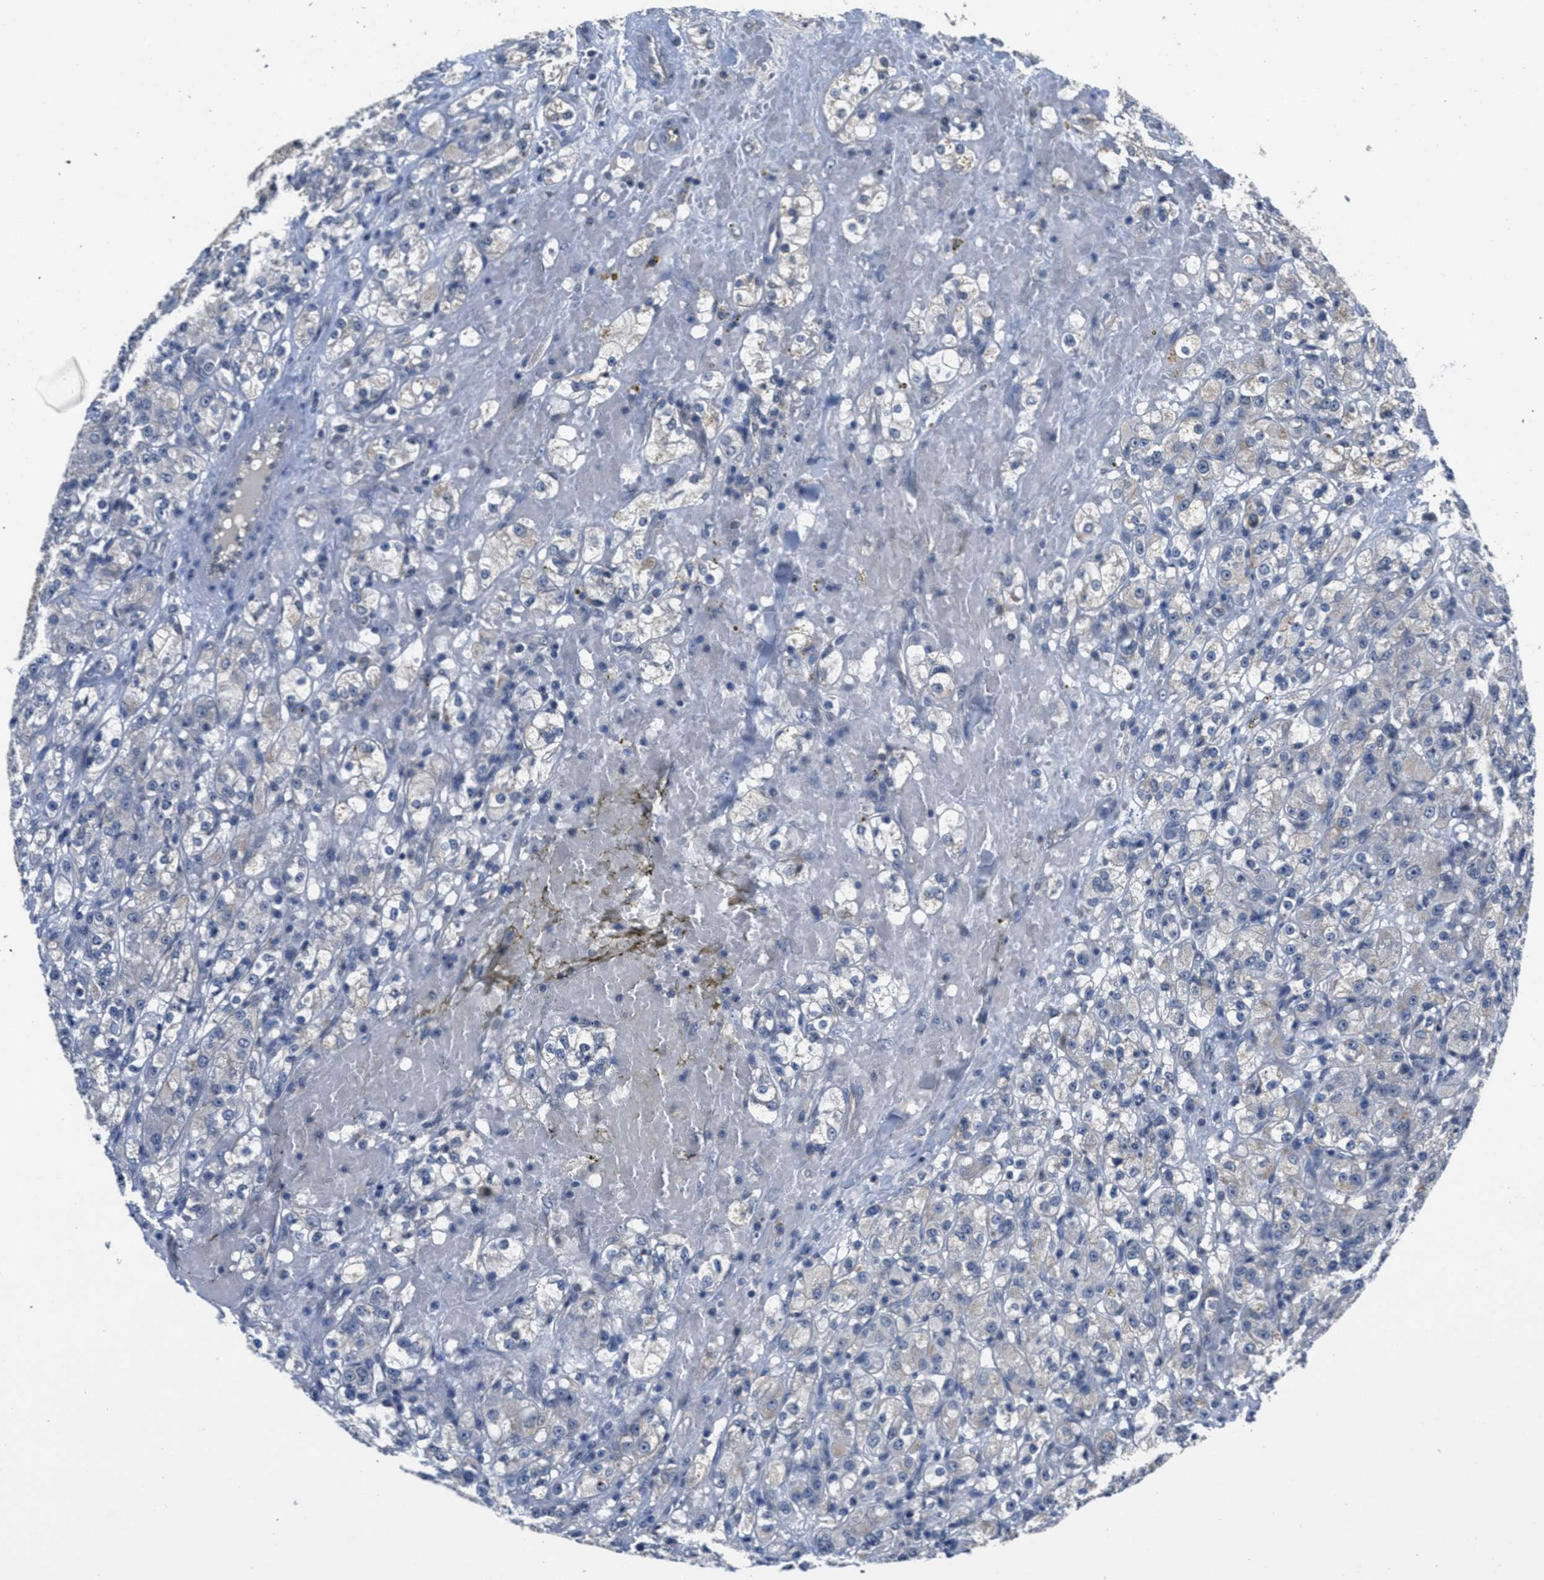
{"staining": {"intensity": "negative", "quantity": "none", "location": "none"}, "tissue": "renal cancer", "cell_type": "Tumor cells", "image_type": "cancer", "snomed": [{"axis": "morphology", "description": "Normal tissue, NOS"}, {"axis": "morphology", "description": "Adenocarcinoma, NOS"}, {"axis": "topography", "description": "Kidney"}], "caption": "Immunohistochemical staining of renal cancer exhibits no significant positivity in tumor cells. (Stains: DAB immunohistochemistry with hematoxylin counter stain, Microscopy: brightfield microscopy at high magnification).", "gene": "ANGPT1", "patient": {"sex": "male", "age": 61}}